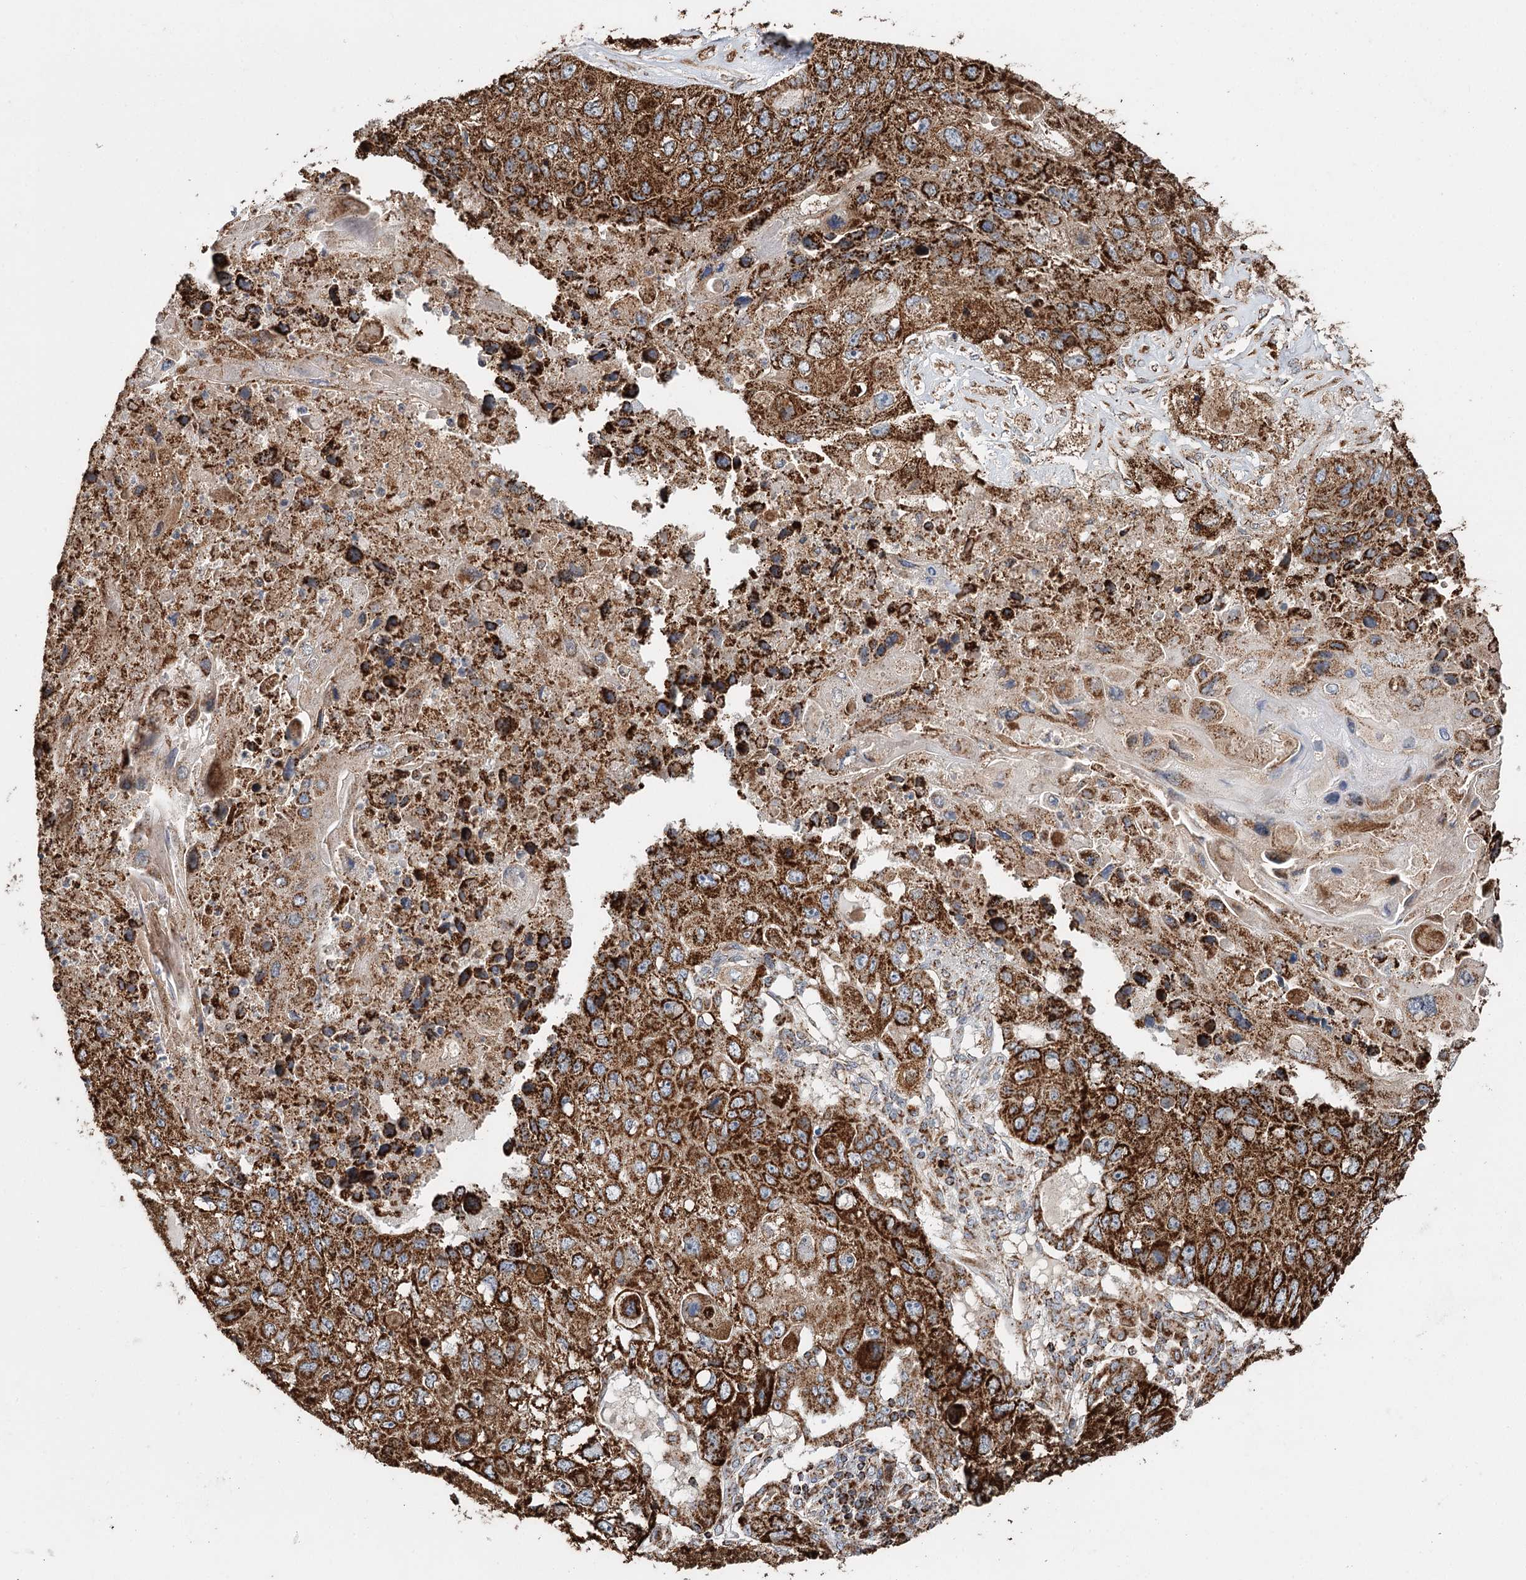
{"staining": {"intensity": "strong", "quantity": ">75%", "location": "cytoplasmic/membranous"}, "tissue": "lung cancer", "cell_type": "Tumor cells", "image_type": "cancer", "snomed": [{"axis": "morphology", "description": "Squamous cell carcinoma, NOS"}, {"axis": "topography", "description": "Lung"}], "caption": "Tumor cells demonstrate high levels of strong cytoplasmic/membranous staining in about >75% of cells in human lung cancer.", "gene": "APH1A", "patient": {"sex": "male", "age": 61}}